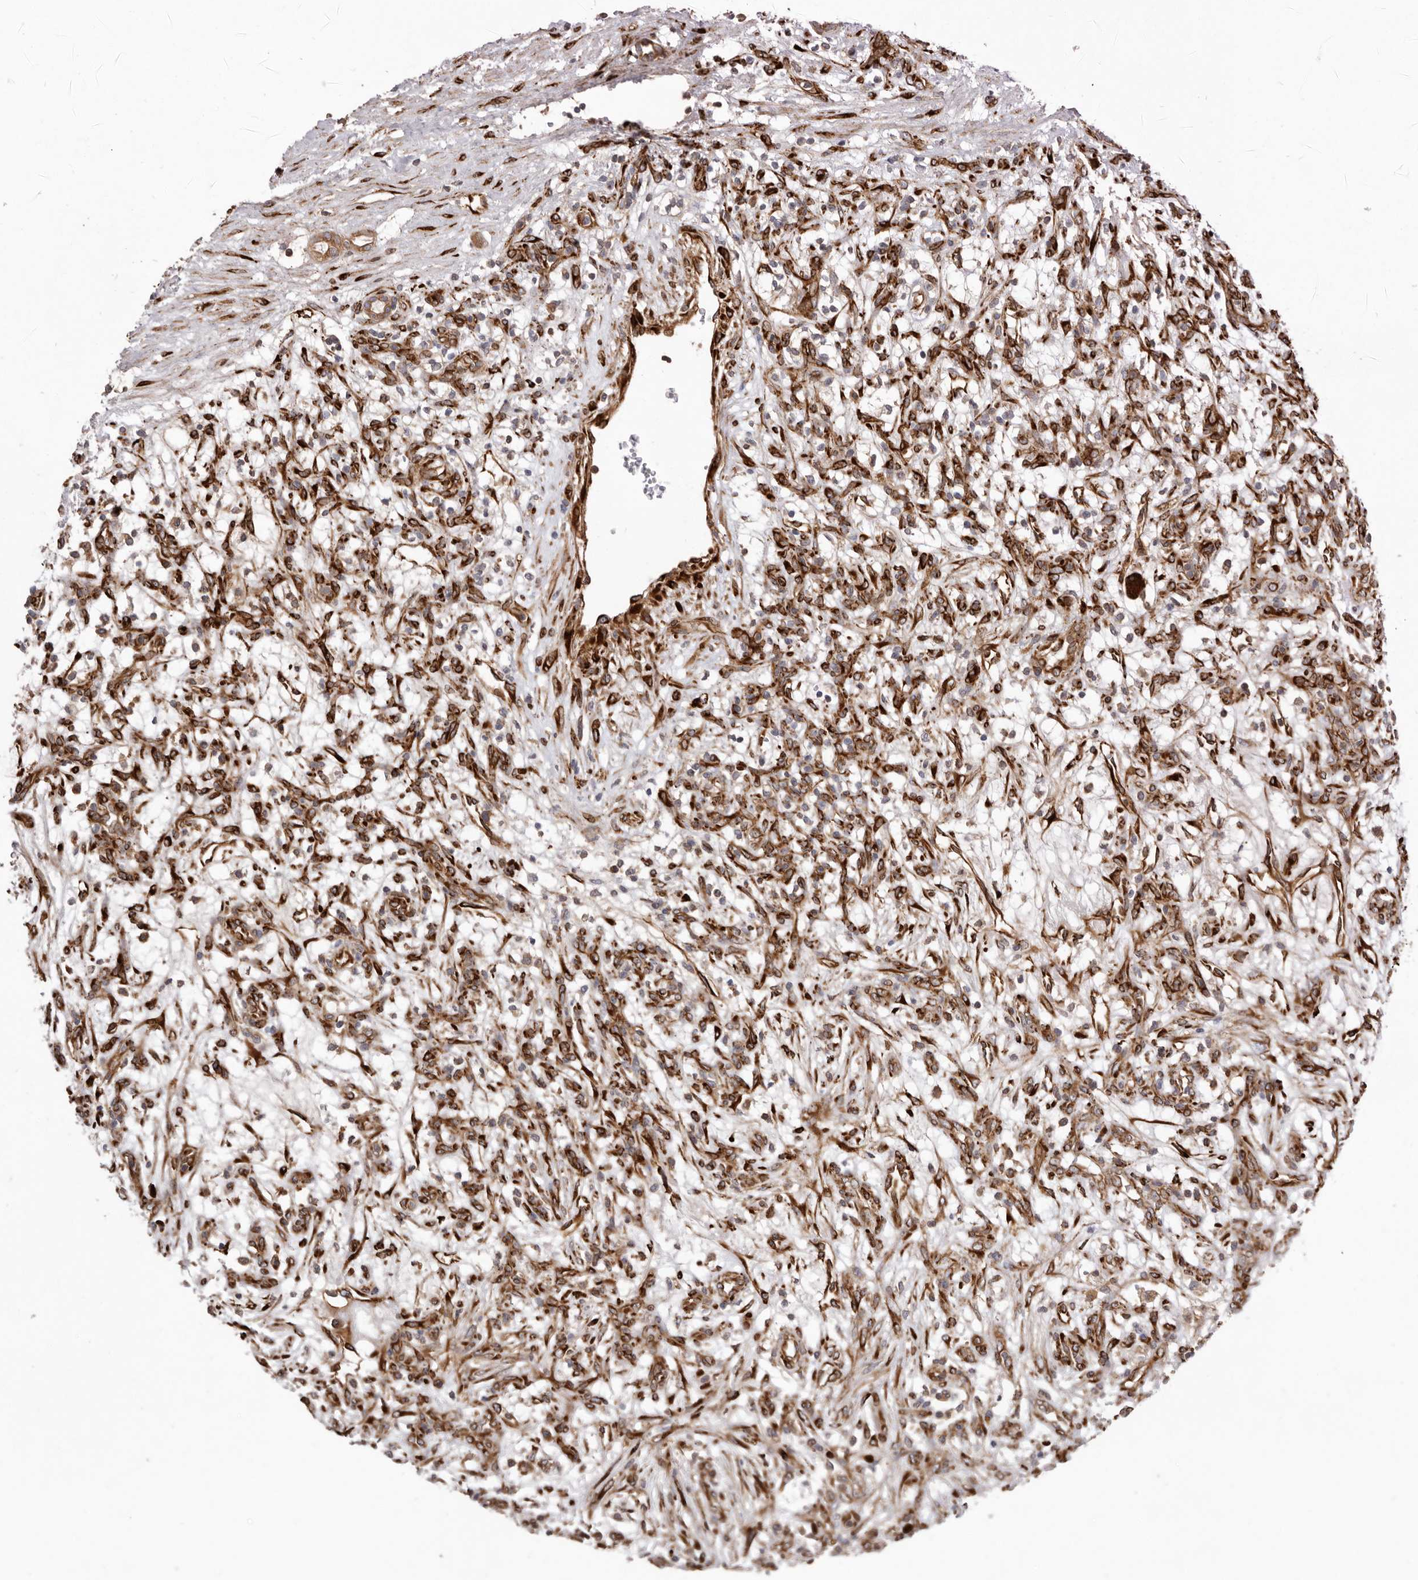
{"staining": {"intensity": "weak", "quantity": ">75%", "location": "cytoplasmic/membranous"}, "tissue": "renal cancer", "cell_type": "Tumor cells", "image_type": "cancer", "snomed": [{"axis": "morphology", "description": "Adenocarcinoma, NOS"}, {"axis": "topography", "description": "Kidney"}], "caption": "IHC staining of renal cancer, which shows low levels of weak cytoplasmic/membranous expression in approximately >75% of tumor cells indicating weak cytoplasmic/membranous protein positivity. The staining was performed using DAB (3,3'-diaminobenzidine) (brown) for protein detection and nuclei were counterstained in hematoxylin (blue).", "gene": "WDTC1", "patient": {"sex": "female", "age": 57}}